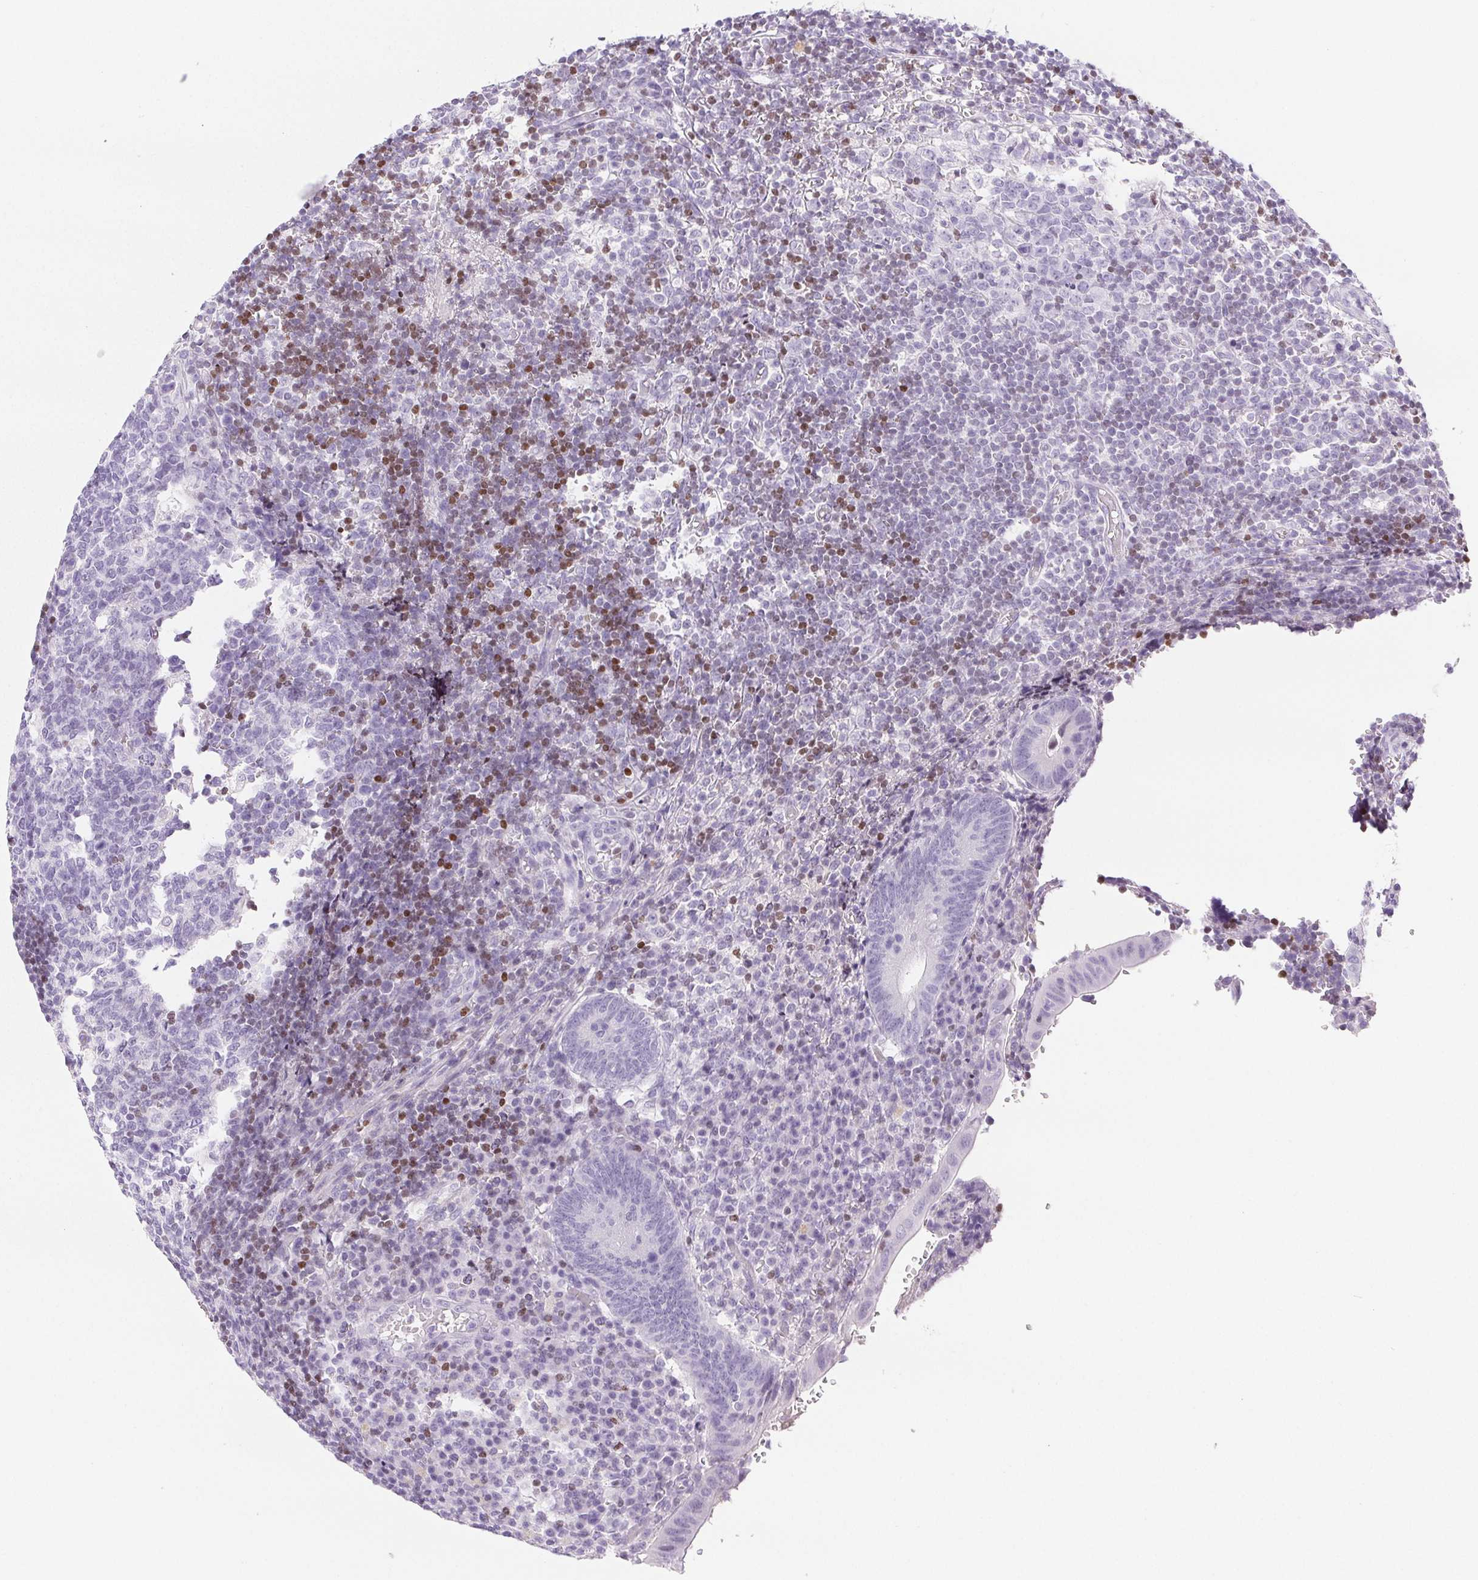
{"staining": {"intensity": "negative", "quantity": "none", "location": "none"}, "tissue": "appendix", "cell_type": "Glandular cells", "image_type": "normal", "snomed": [{"axis": "morphology", "description": "Normal tissue, NOS"}, {"axis": "topography", "description": "Appendix"}], "caption": "Glandular cells show no significant protein expression in normal appendix. (Immunohistochemistry (ihc), brightfield microscopy, high magnification).", "gene": "BEND2", "patient": {"sex": "male", "age": 18}}